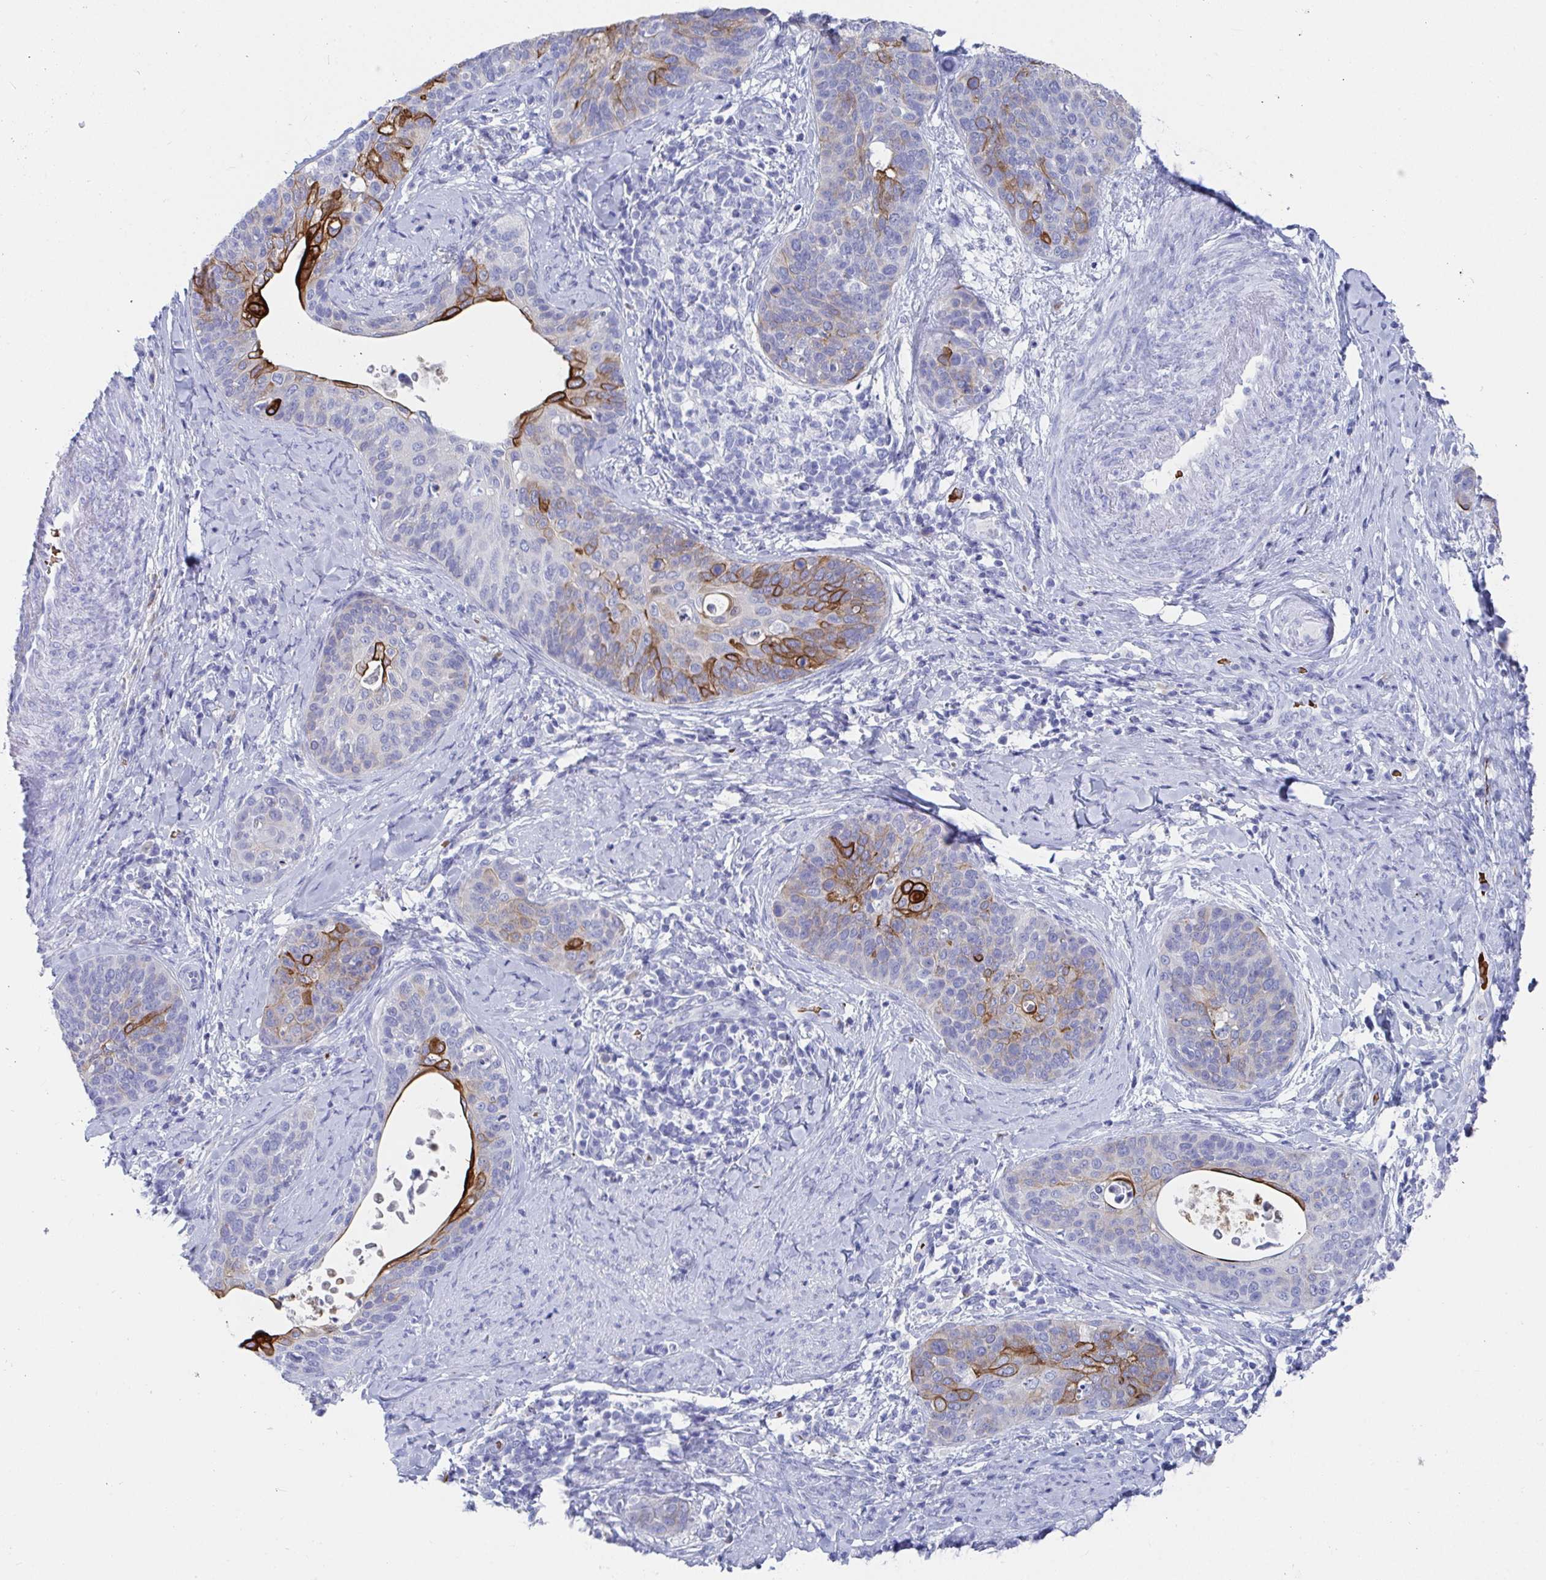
{"staining": {"intensity": "strong", "quantity": "<25%", "location": "cytoplasmic/membranous"}, "tissue": "cervical cancer", "cell_type": "Tumor cells", "image_type": "cancer", "snomed": [{"axis": "morphology", "description": "Squamous cell carcinoma, NOS"}, {"axis": "topography", "description": "Cervix"}], "caption": "A brown stain highlights strong cytoplasmic/membranous staining of a protein in human cervical cancer (squamous cell carcinoma) tumor cells.", "gene": "CLDN8", "patient": {"sex": "female", "age": 69}}